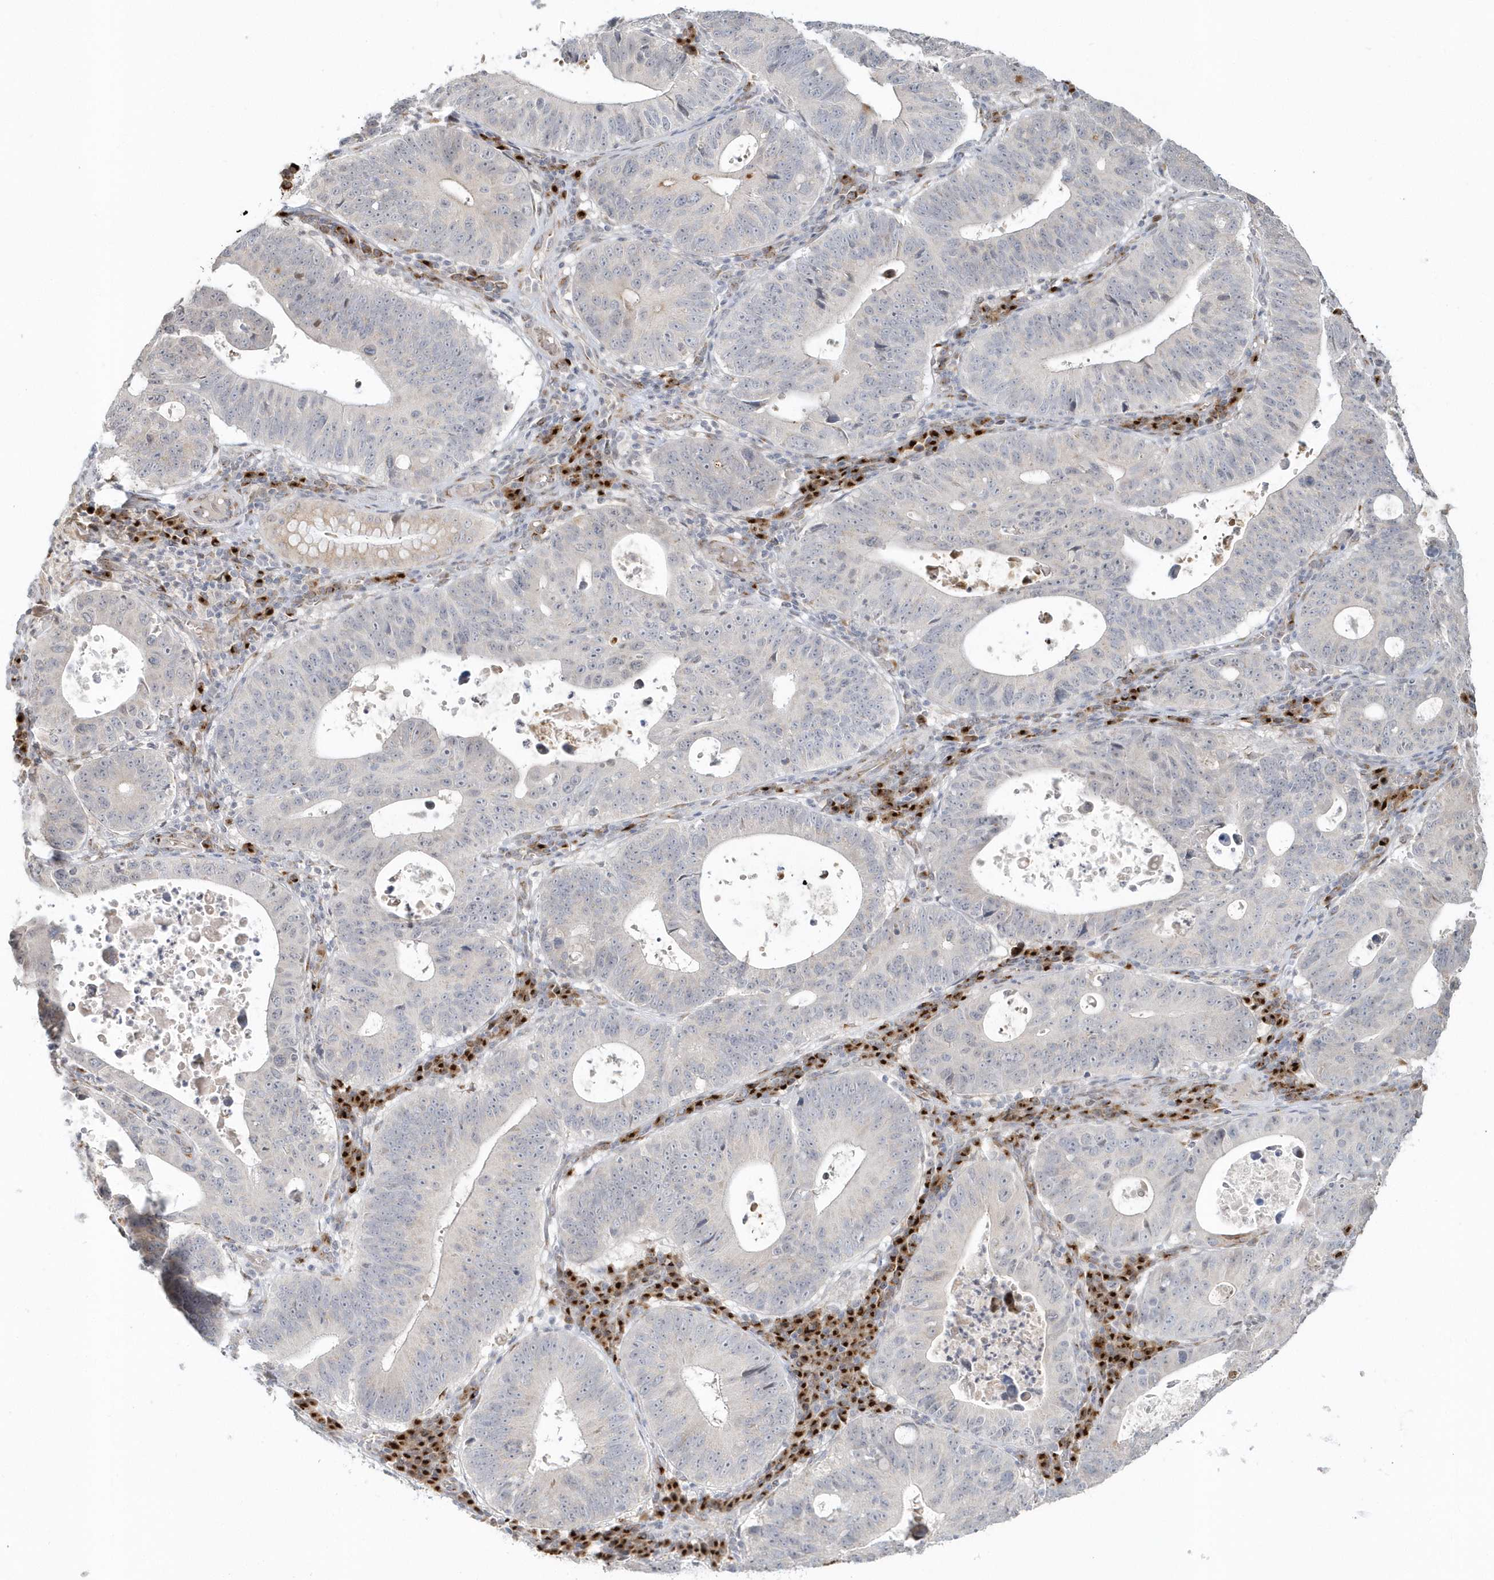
{"staining": {"intensity": "negative", "quantity": "none", "location": "none"}, "tissue": "stomach cancer", "cell_type": "Tumor cells", "image_type": "cancer", "snomed": [{"axis": "morphology", "description": "Adenocarcinoma, NOS"}, {"axis": "topography", "description": "Stomach"}], "caption": "Histopathology image shows no significant protein positivity in tumor cells of adenocarcinoma (stomach). The staining was performed using DAB (3,3'-diaminobenzidine) to visualize the protein expression in brown, while the nuclei were stained in blue with hematoxylin (Magnification: 20x).", "gene": "DHFR", "patient": {"sex": "male", "age": 59}}